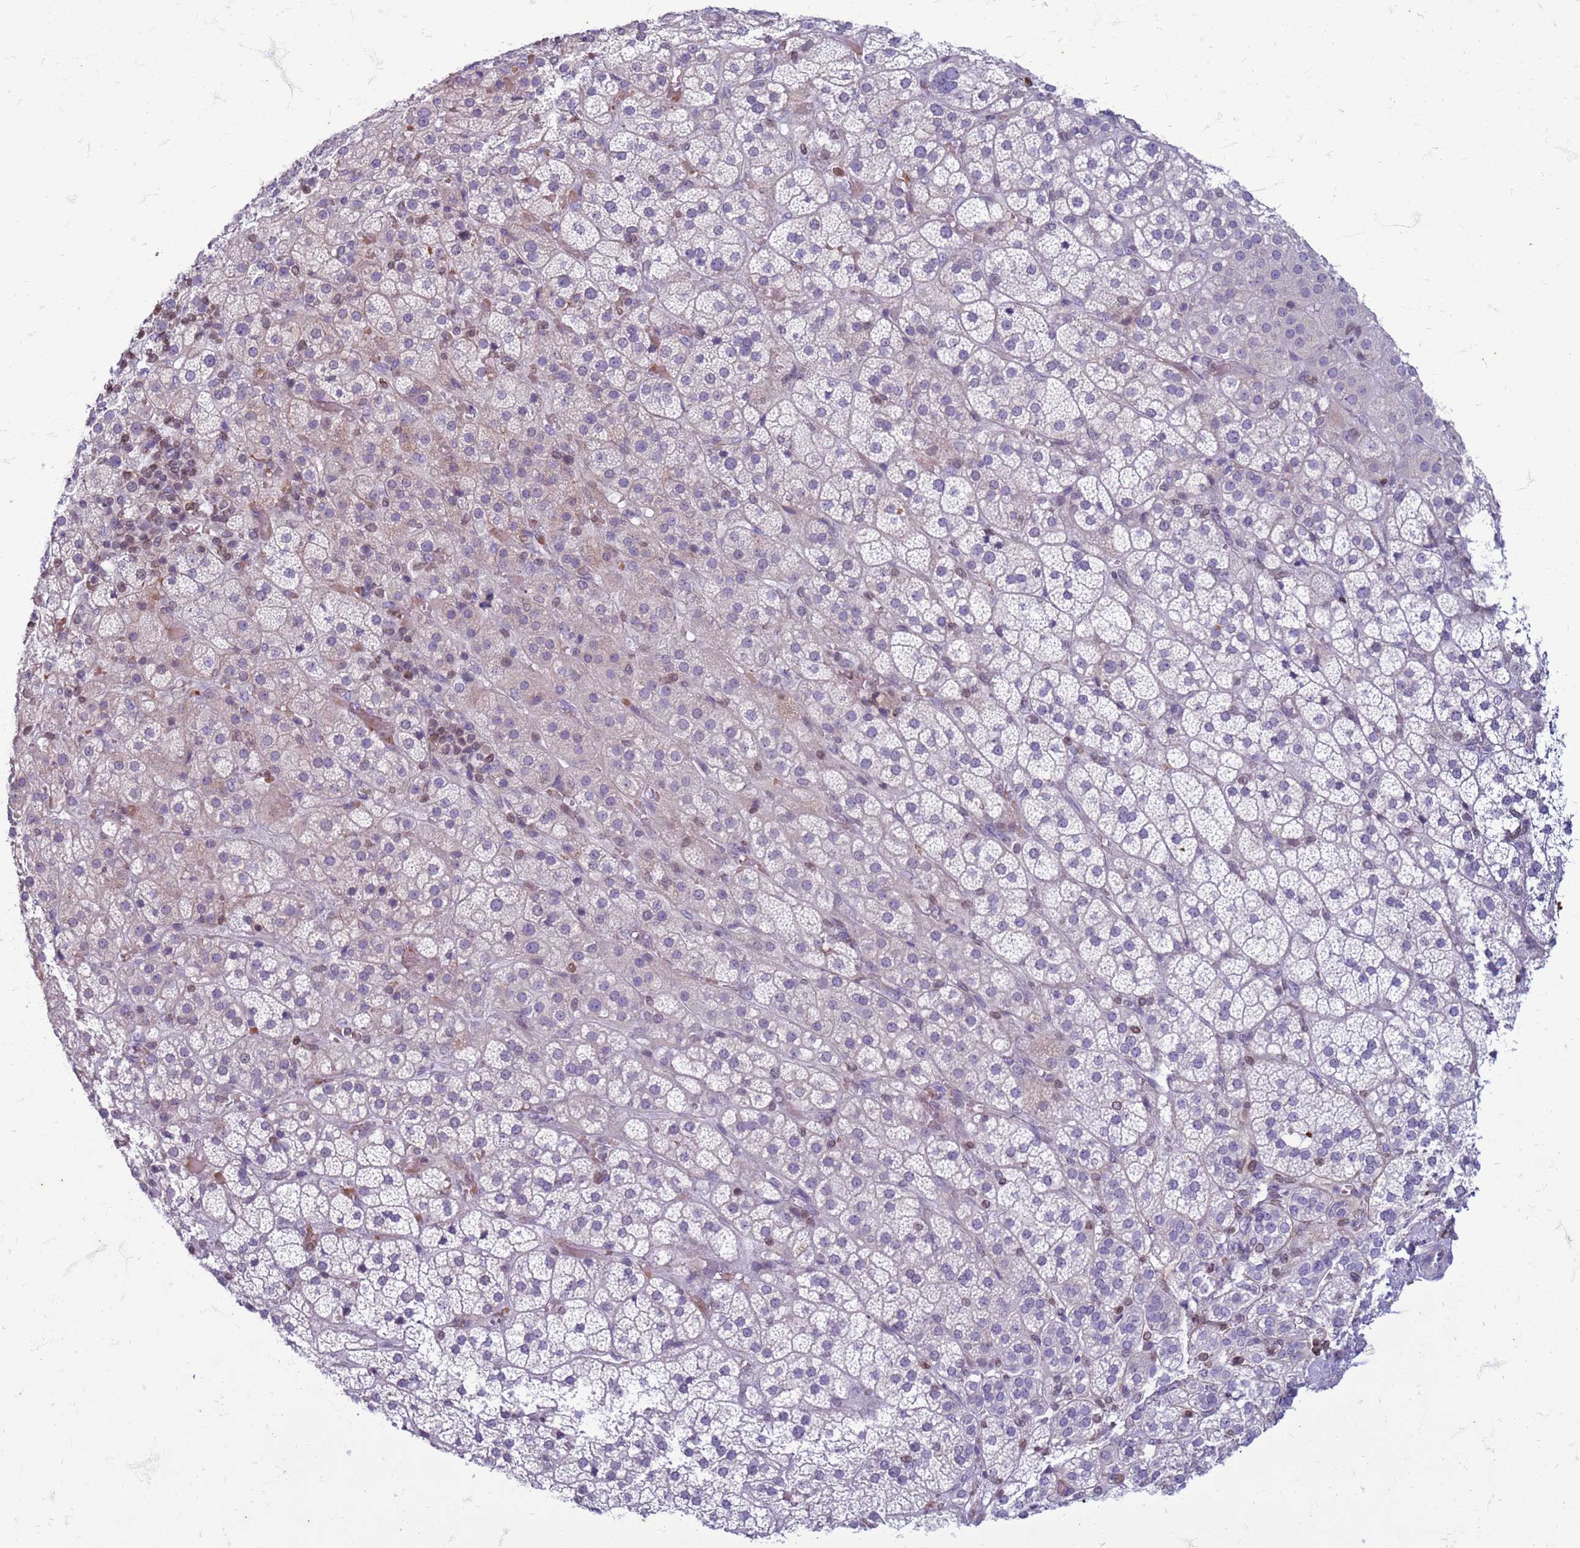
{"staining": {"intensity": "negative", "quantity": "none", "location": "none"}, "tissue": "adrenal gland", "cell_type": "Glandular cells", "image_type": "normal", "snomed": [{"axis": "morphology", "description": "Normal tissue, NOS"}, {"axis": "topography", "description": "Adrenal gland"}], "caption": "Image shows no significant protein expression in glandular cells of normal adrenal gland.", "gene": "METTL25B", "patient": {"sex": "female", "age": 70}}